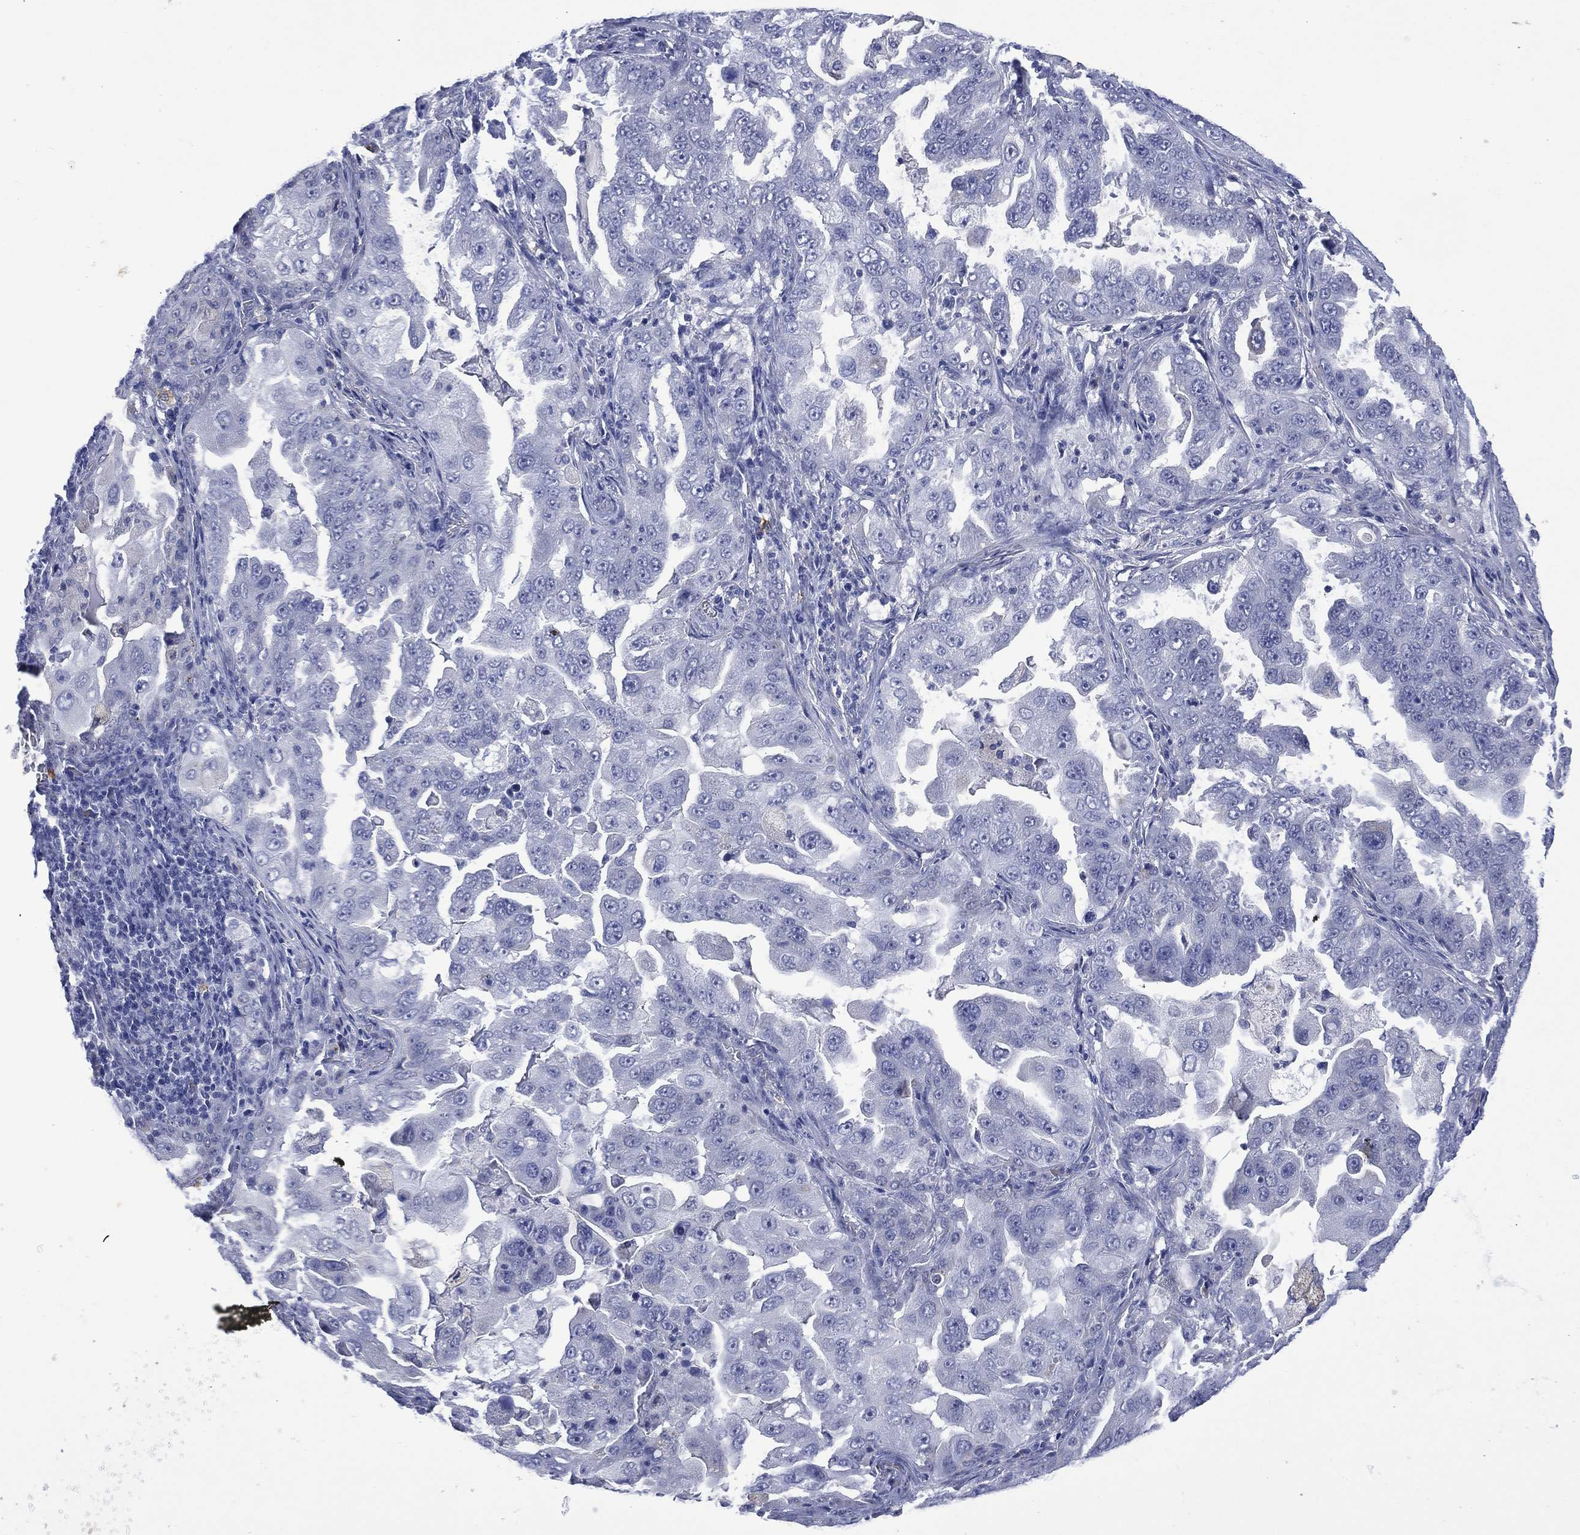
{"staining": {"intensity": "negative", "quantity": "none", "location": "none"}, "tissue": "lung cancer", "cell_type": "Tumor cells", "image_type": "cancer", "snomed": [{"axis": "morphology", "description": "Adenocarcinoma, NOS"}, {"axis": "topography", "description": "Lung"}], "caption": "Tumor cells are negative for brown protein staining in adenocarcinoma (lung).", "gene": "ASB10", "patient": {"sex": "female", "age": 61}}